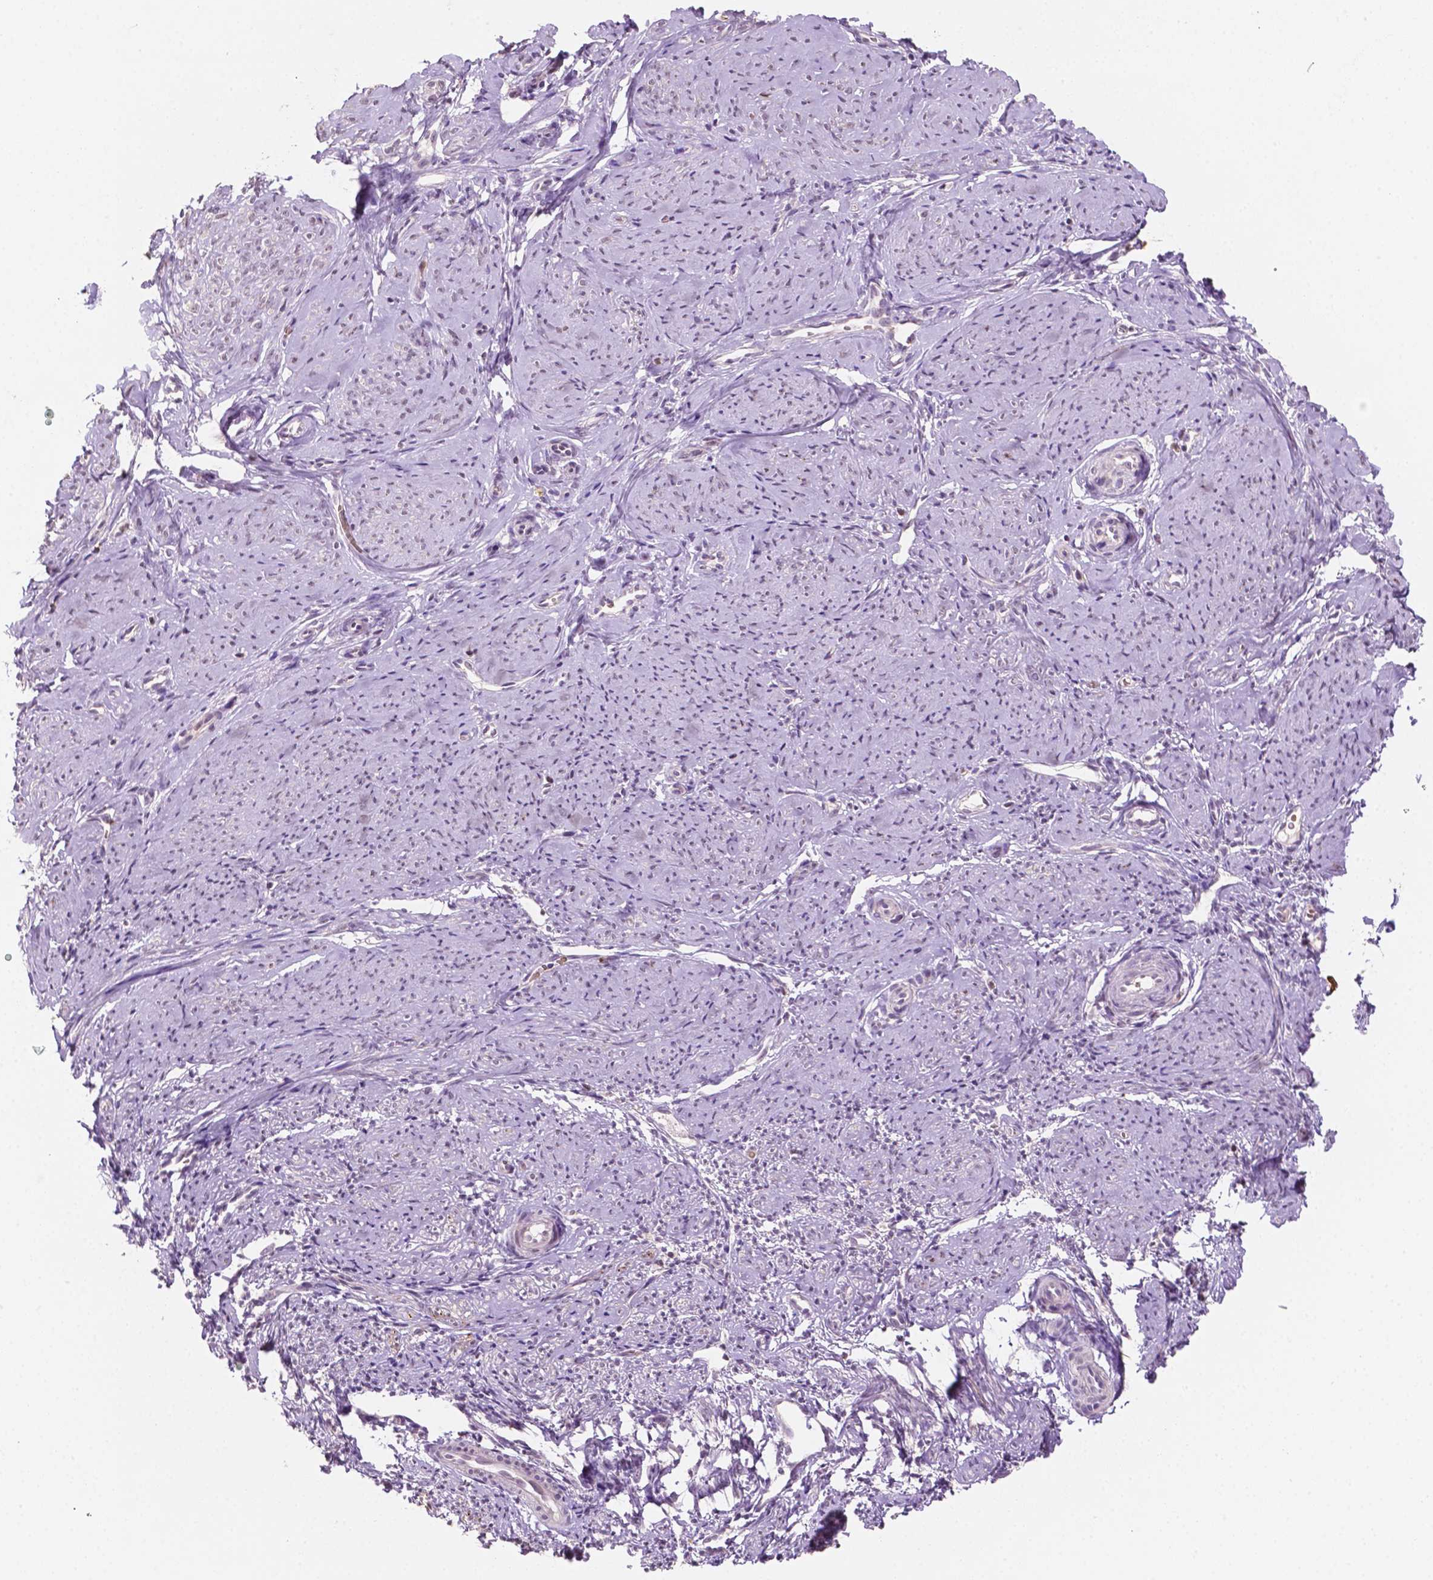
{"staining": {"intensity": "negative", "quantity": "none", "location": "none"}, "tissue": "smooth muscle", "cell_type": "Smooth muscle cells", "image_type": "normal", "snomed": [{"axis": "morphology", "description": "Normal tissue, NOS"}, {"axis": "topography", "description": "Smooth muscle"}], "caption": "High power microscopy micrograph of an immunohistochemistry photomicrograph of unremarkable smooth muscle, revealing no significant staining in smooth muscle cells.", "gene": "SHLD3", "patient": {"sex": "female", "age": 48}}